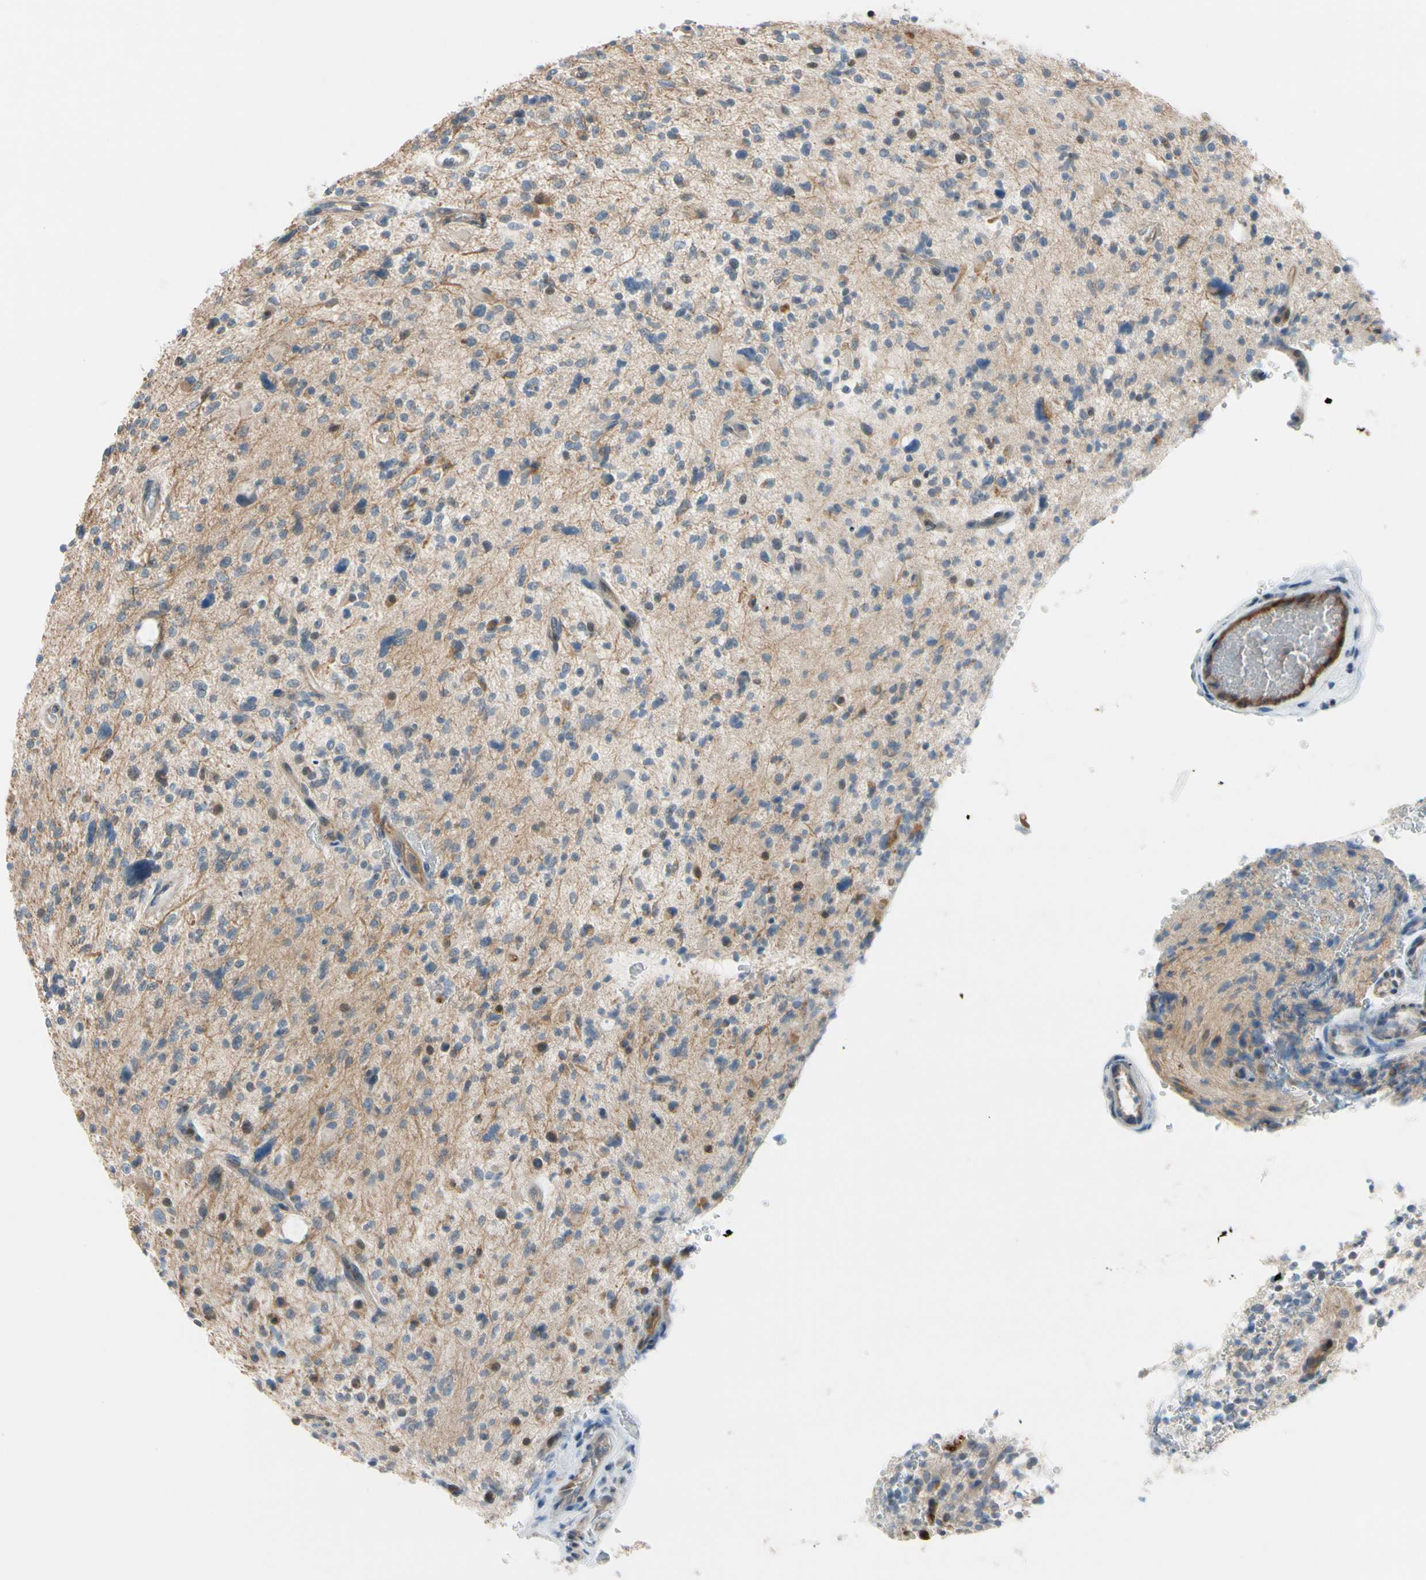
{"staining": {"intensity": "moderate", "quantity": "<25%", "location": "cytoplasmic/membranous"}, "tissue": "glioma", "cell_type": "Tumor cells", "image_type": "cancer", "snomed": [{"axis": "morphology", "description": "Glioma, malignant, High grade"}, {"axis": "topography", "description": "Brain"}], "caption": "Human glioma stained for a protein (brown) shows moderate cytoplasmic/membranous positive positivity in about <25% of tumor cells.", "gene": "CFAP36", "patient": {"sex": "male", "age": 48}}